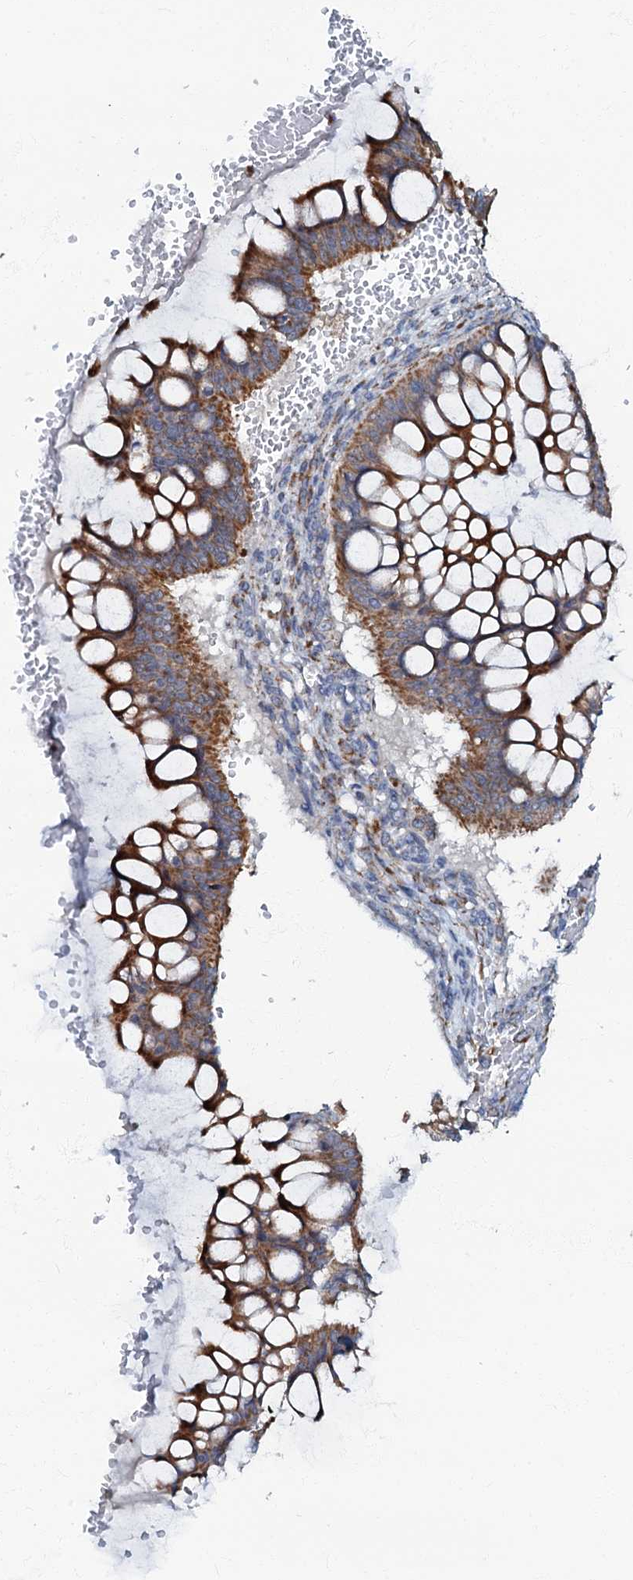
{"staining": {"intensity": "moderate", "quantity": ">75%", "location": "cytoplasmic/membranous"}, "tissue": "ovarian cancer", "cell_type": "Tumor cells", "image_type": "cancer", "snomed": [{"axis": "morphology", "description": "Cystadenocarcinoma, mucinous, NOS"}, {"axis": "topography", "description": "Ovary"}], "caption": "This photomicrograph demonstrates ovarian cancer stained with immunohistochemistry (IHC) to label a protein in brown. The cytoplasmic/membranous of tumor cells show moderate positivity for the protein. Nuclei are counter-stained blue.", "gene": "MRPL51", "patient": {"sex": "female", "age": 73}}